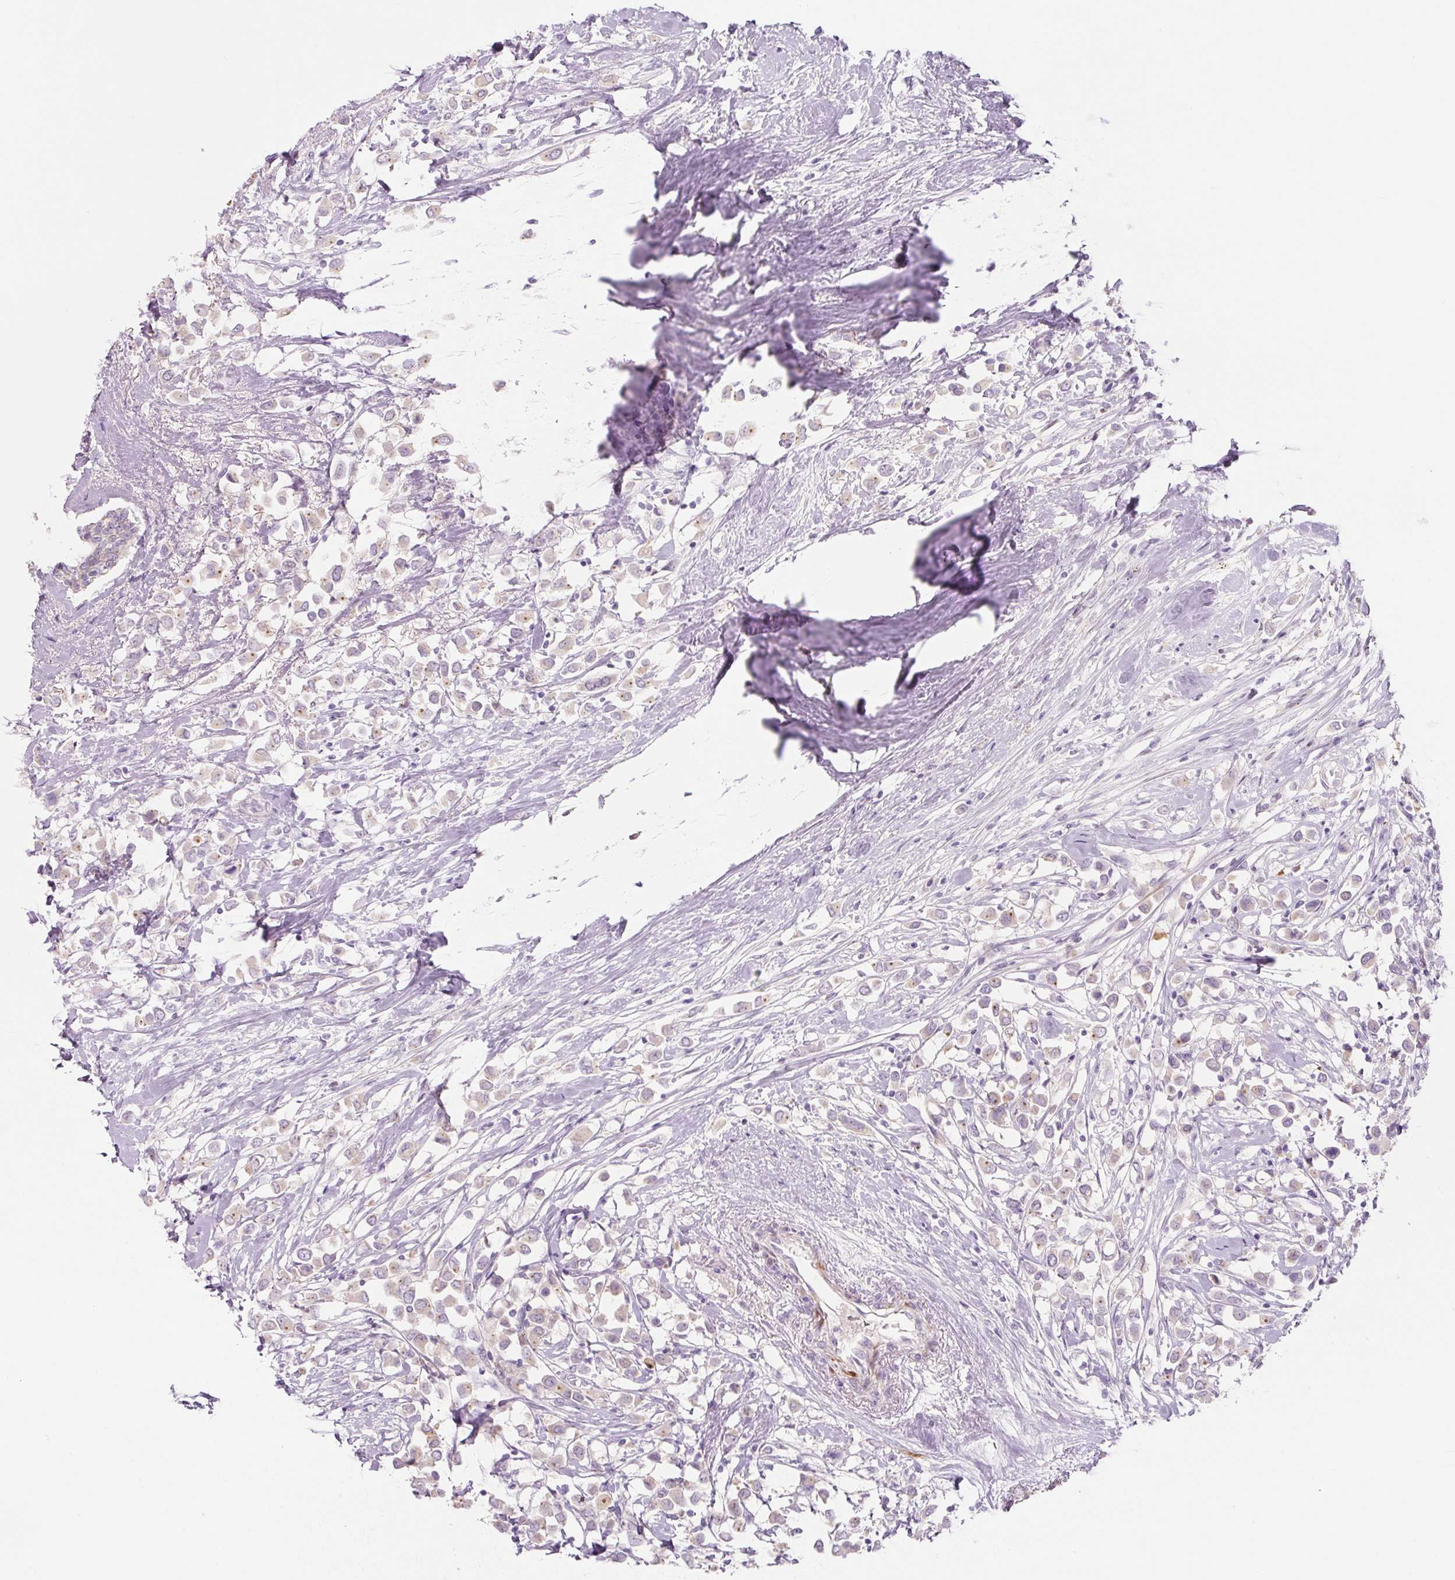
{"staining": {"intensity": "weak", "quantity": "25%-75%", "location": "cytoplasmic/membranous"}, "tissue": "breast cancer", "cell_type": "Tumor cells", "image_type": "cancer", "snomed": [{"axis": "morphology", "description": "Duct carcinoma"}, {"axis": "topography", "description": "Breast"}], "caption": "Weak cytoplasmic/membranous positivity is present in about 25%-75% of tumor cells in breast cancer (infiltrating ductal carcinoma).", "gene": "PRM1", "patient": {"sex": "female", "age": 61}}